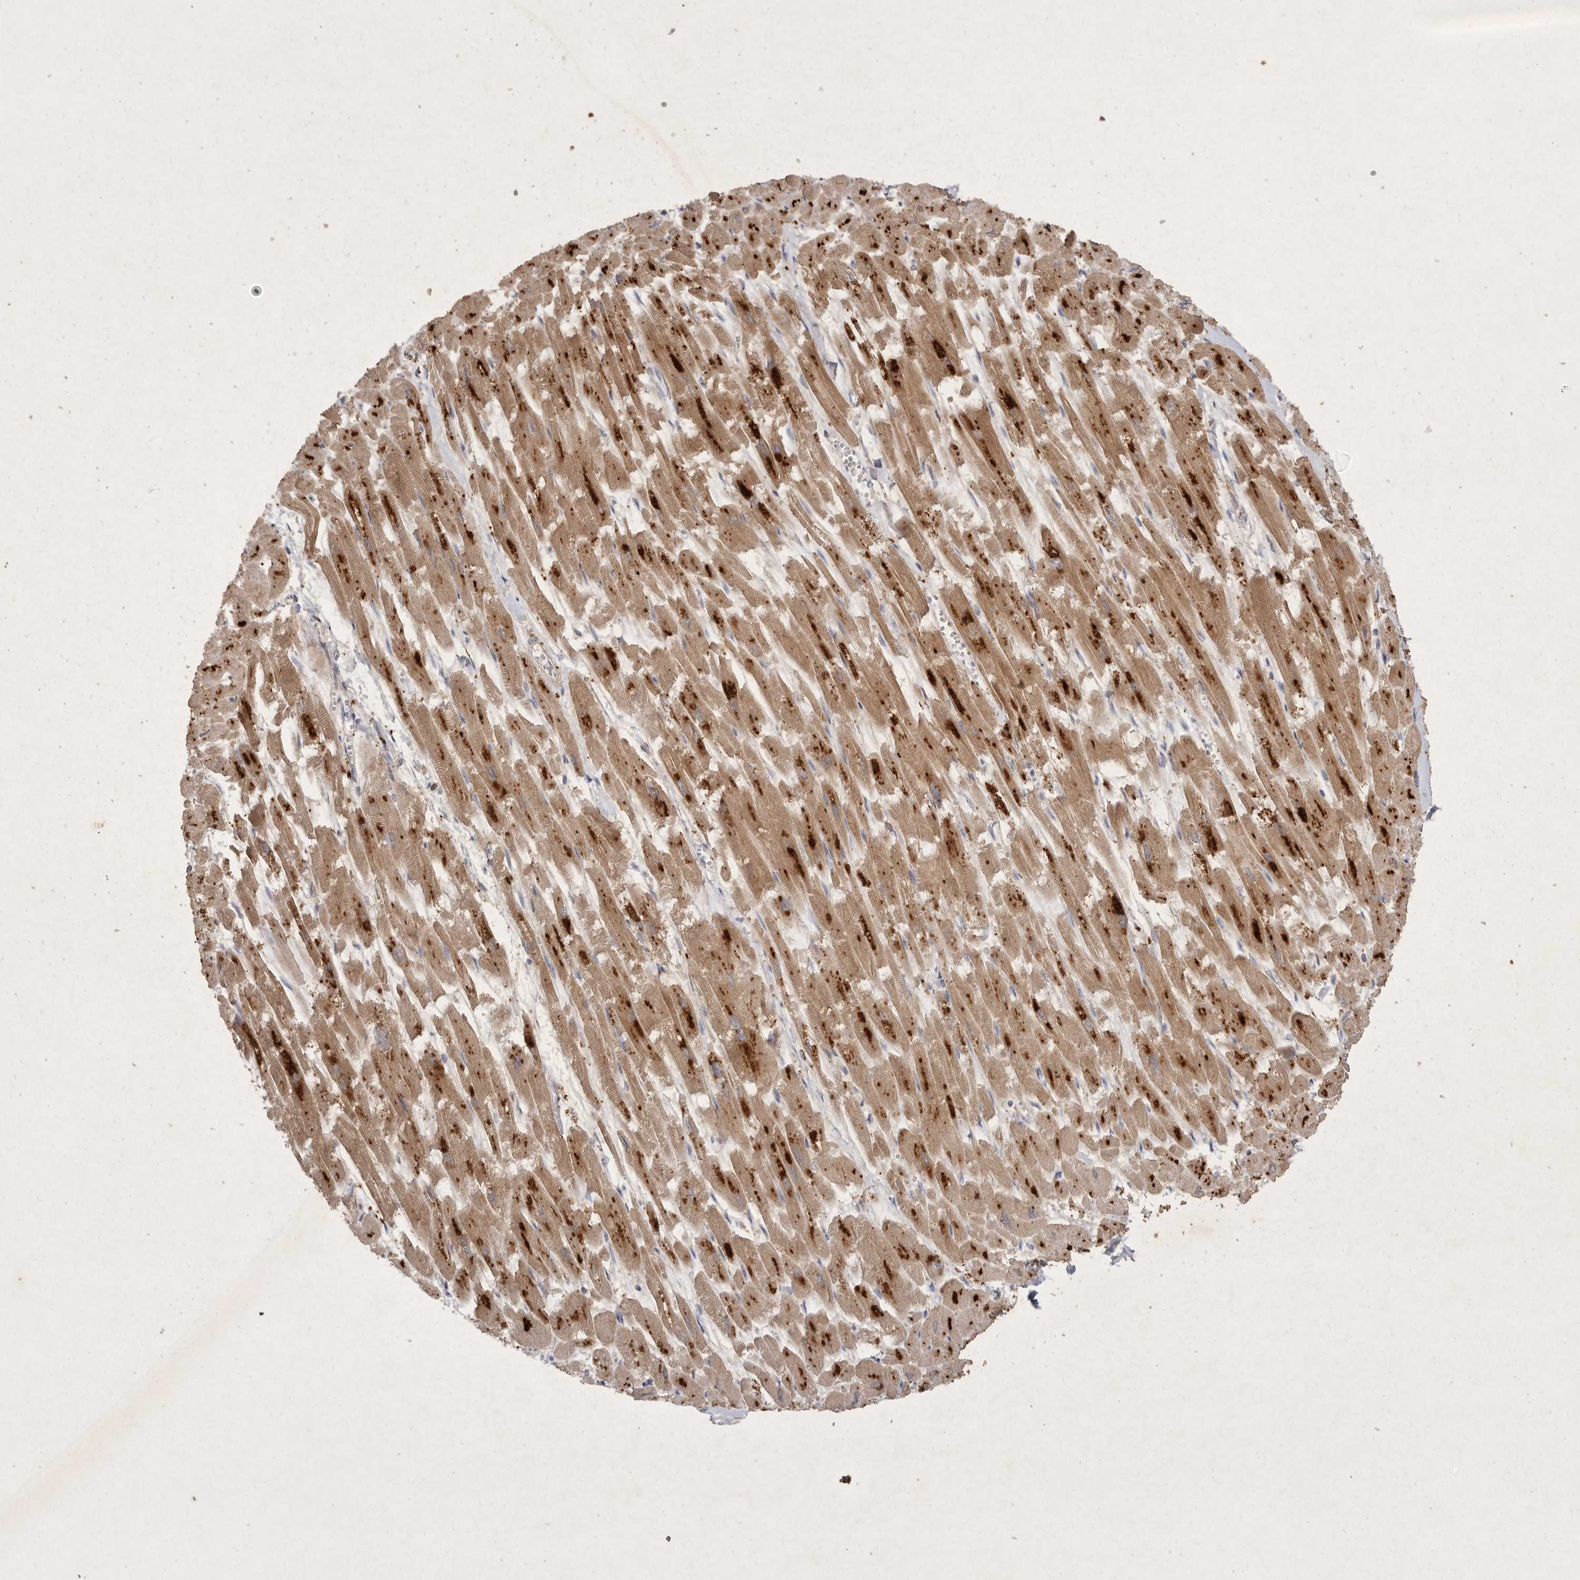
{"staining": {"intensity": "strong", "quantity": ">75%", "location": "cytoplasmic/membranous"}, "tissue": "heart muscle", "cell_type": "Cardiomyocytes", "image_type": "normal", "snomed": [{"axis": "morphology", "description": "Normal tissue, NOS"}, {"axis": "topography", "description": "Heart"}], "caption": "Heart muscle stained with DAB (3,3'-diaminobenzidine) IHC demonstrates high levels of strong cytoplasmic/membranous staining in approximately >75% of cardiomyocytes. Using DAB (brown) and hematoxylin (blue) stains, captured at high magnification using brightfield microscopy.", "gene": "MRPL41", "patient": {"sex": "male", "age": 54}}